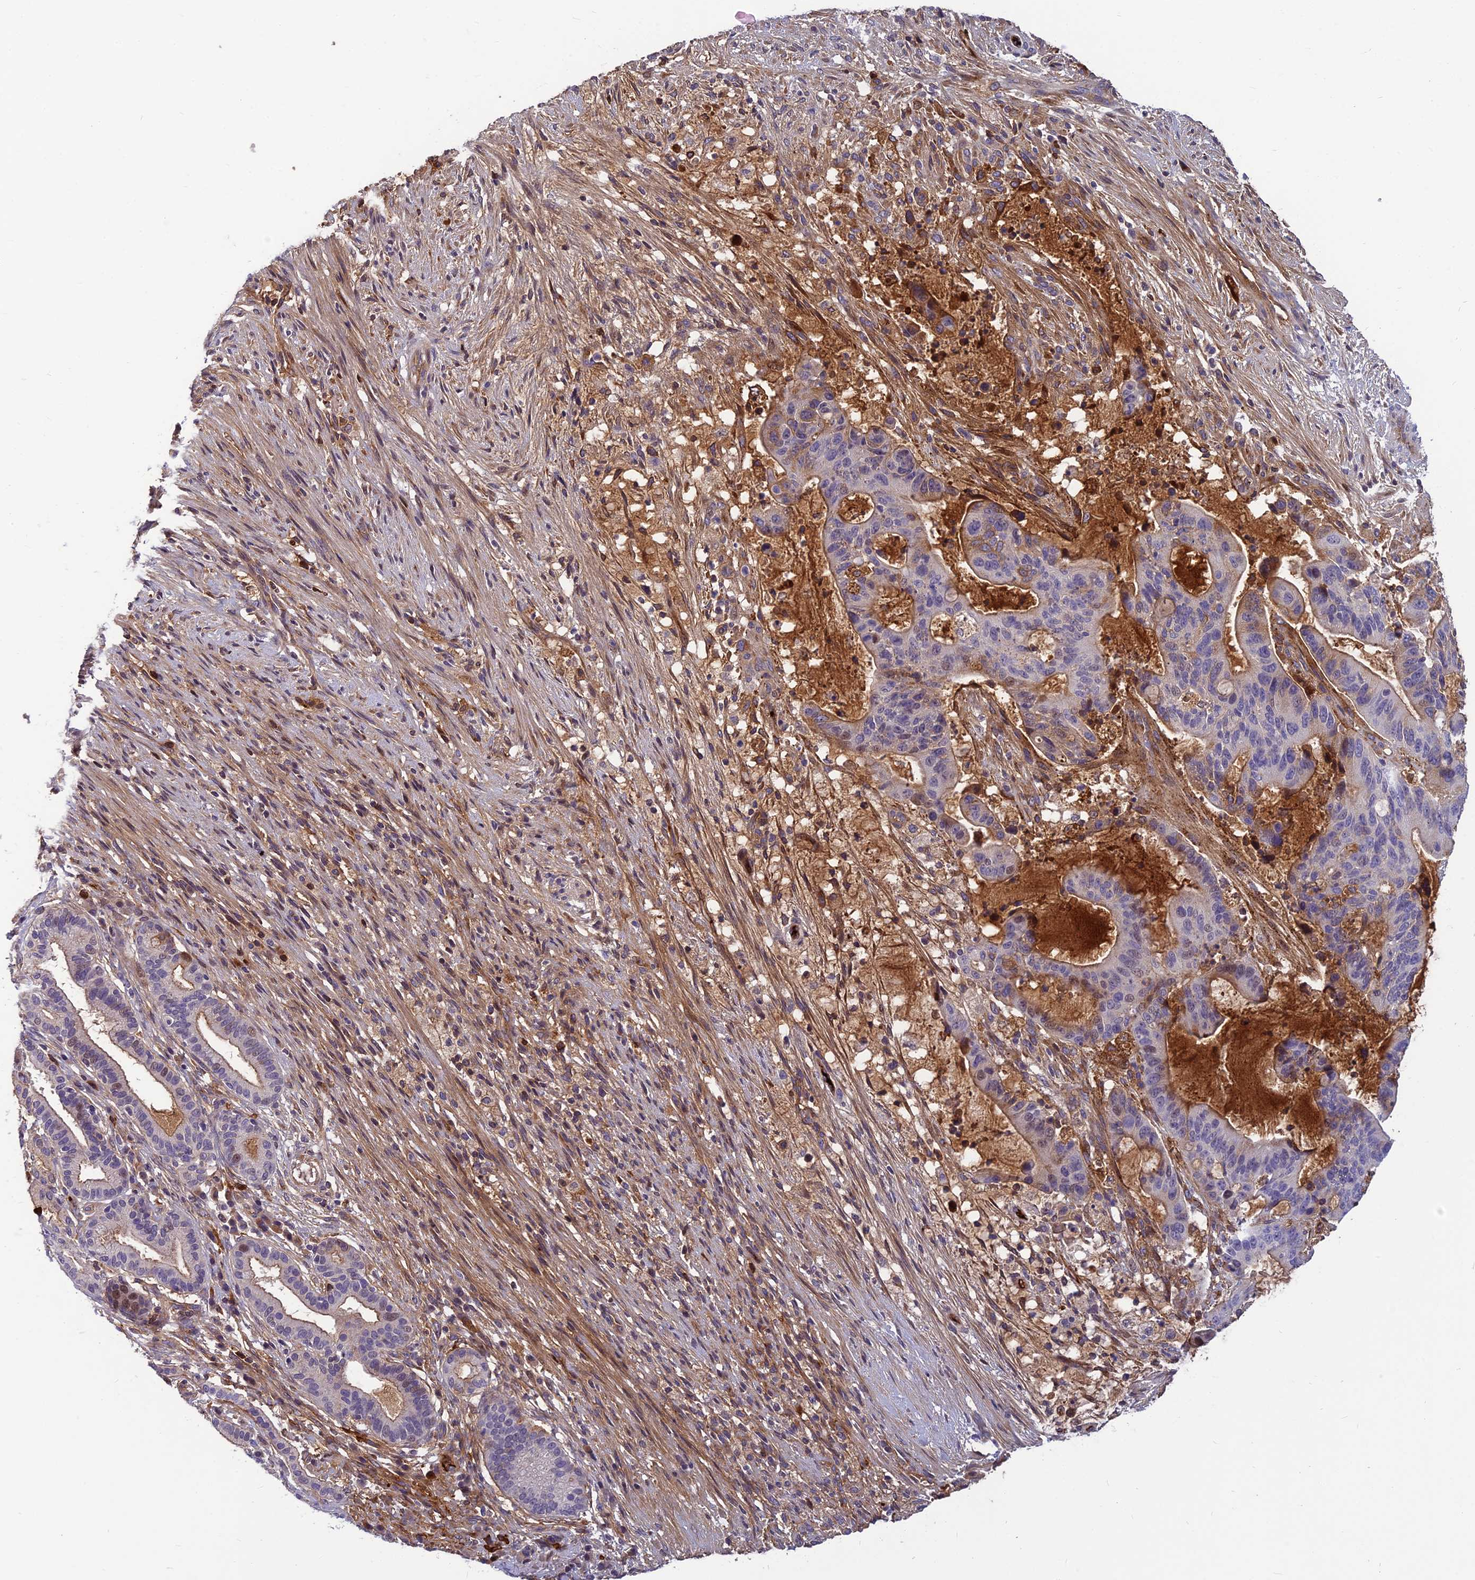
{"staining": {"intensity": "moderate", "quantity": "<25%", "location": "cytoplasmic/membranous"}, "tissue": "liver cancer", "cell_type": "Tumor cells", "image_type": "cancer", "snomed": [{"axis": "morphology", "description": "Normal tissue, NOS"}, {"axis": "morphology", "description": "Cholangiocarcinoma"}, {"axis": "topography", "description": "Liver"}, {"axis": "topography", "description": "Peripheral nerve tissue"}], "caption": "Moderate cytoplasmic/membranous expression for a protein is appreciated in about <25% of tumor cells of liver cholangiocarcinoma using IHC.", "gene": "CLEC11A", "patient": {"sex": "female", "age": 73}}